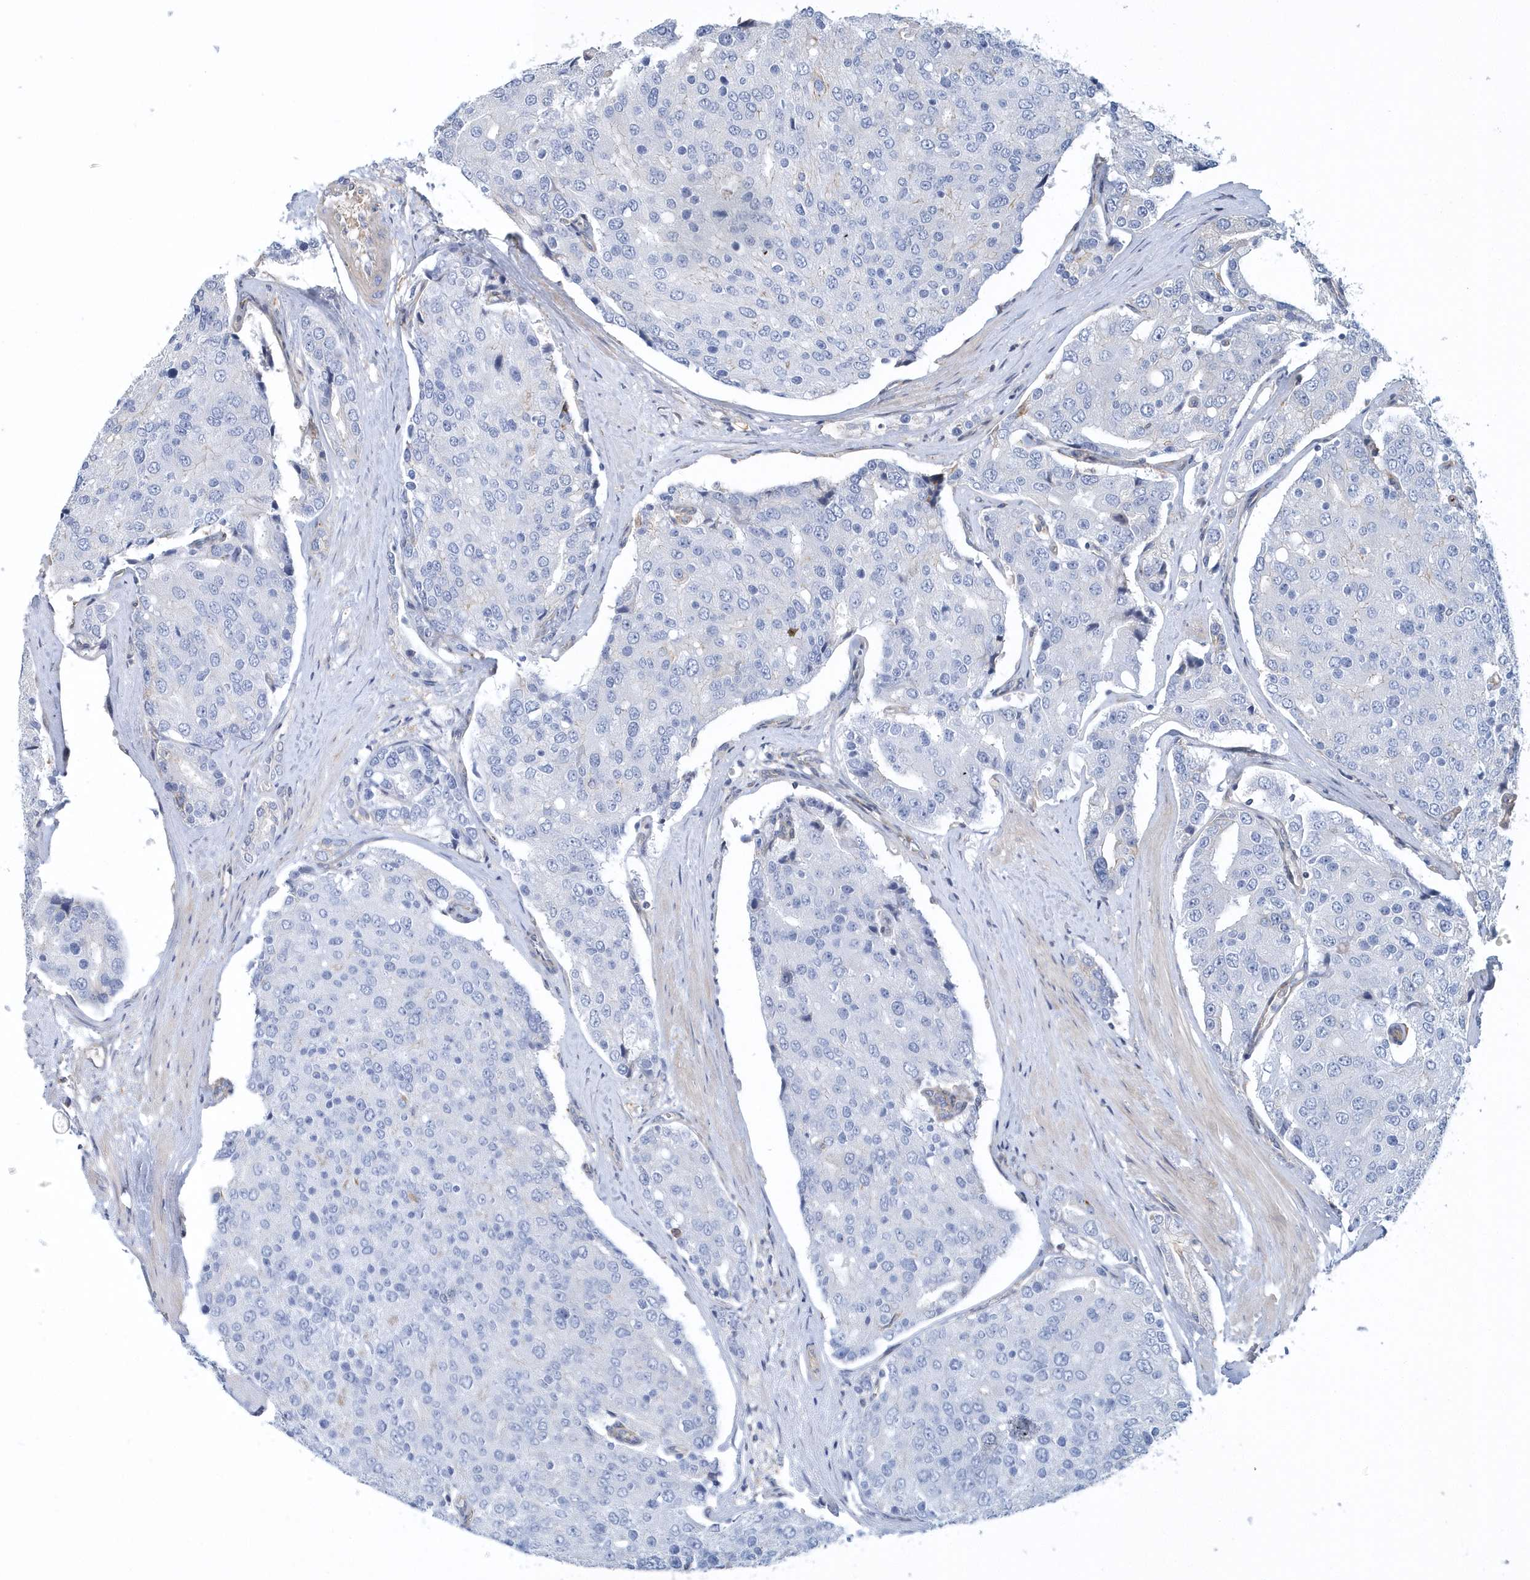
{"staining": {"intensity": "negative", "quantity": "none", "location": "none"}, "tissue": "prostate cancer", "cell_type": "Tumor cells", "image_type": "cancer", "snomed": [{"axis": "morphology", "description": "Adenocarcinoma, High grade"}, {"axis": "topography", "description": "Prostate"}], "caption": "Immunohistochemical staining of prostate cancer displays no significant positivity in tumor cells.", "gene": "ARAP2", "patient": {"sex": "male", "age": 50}}